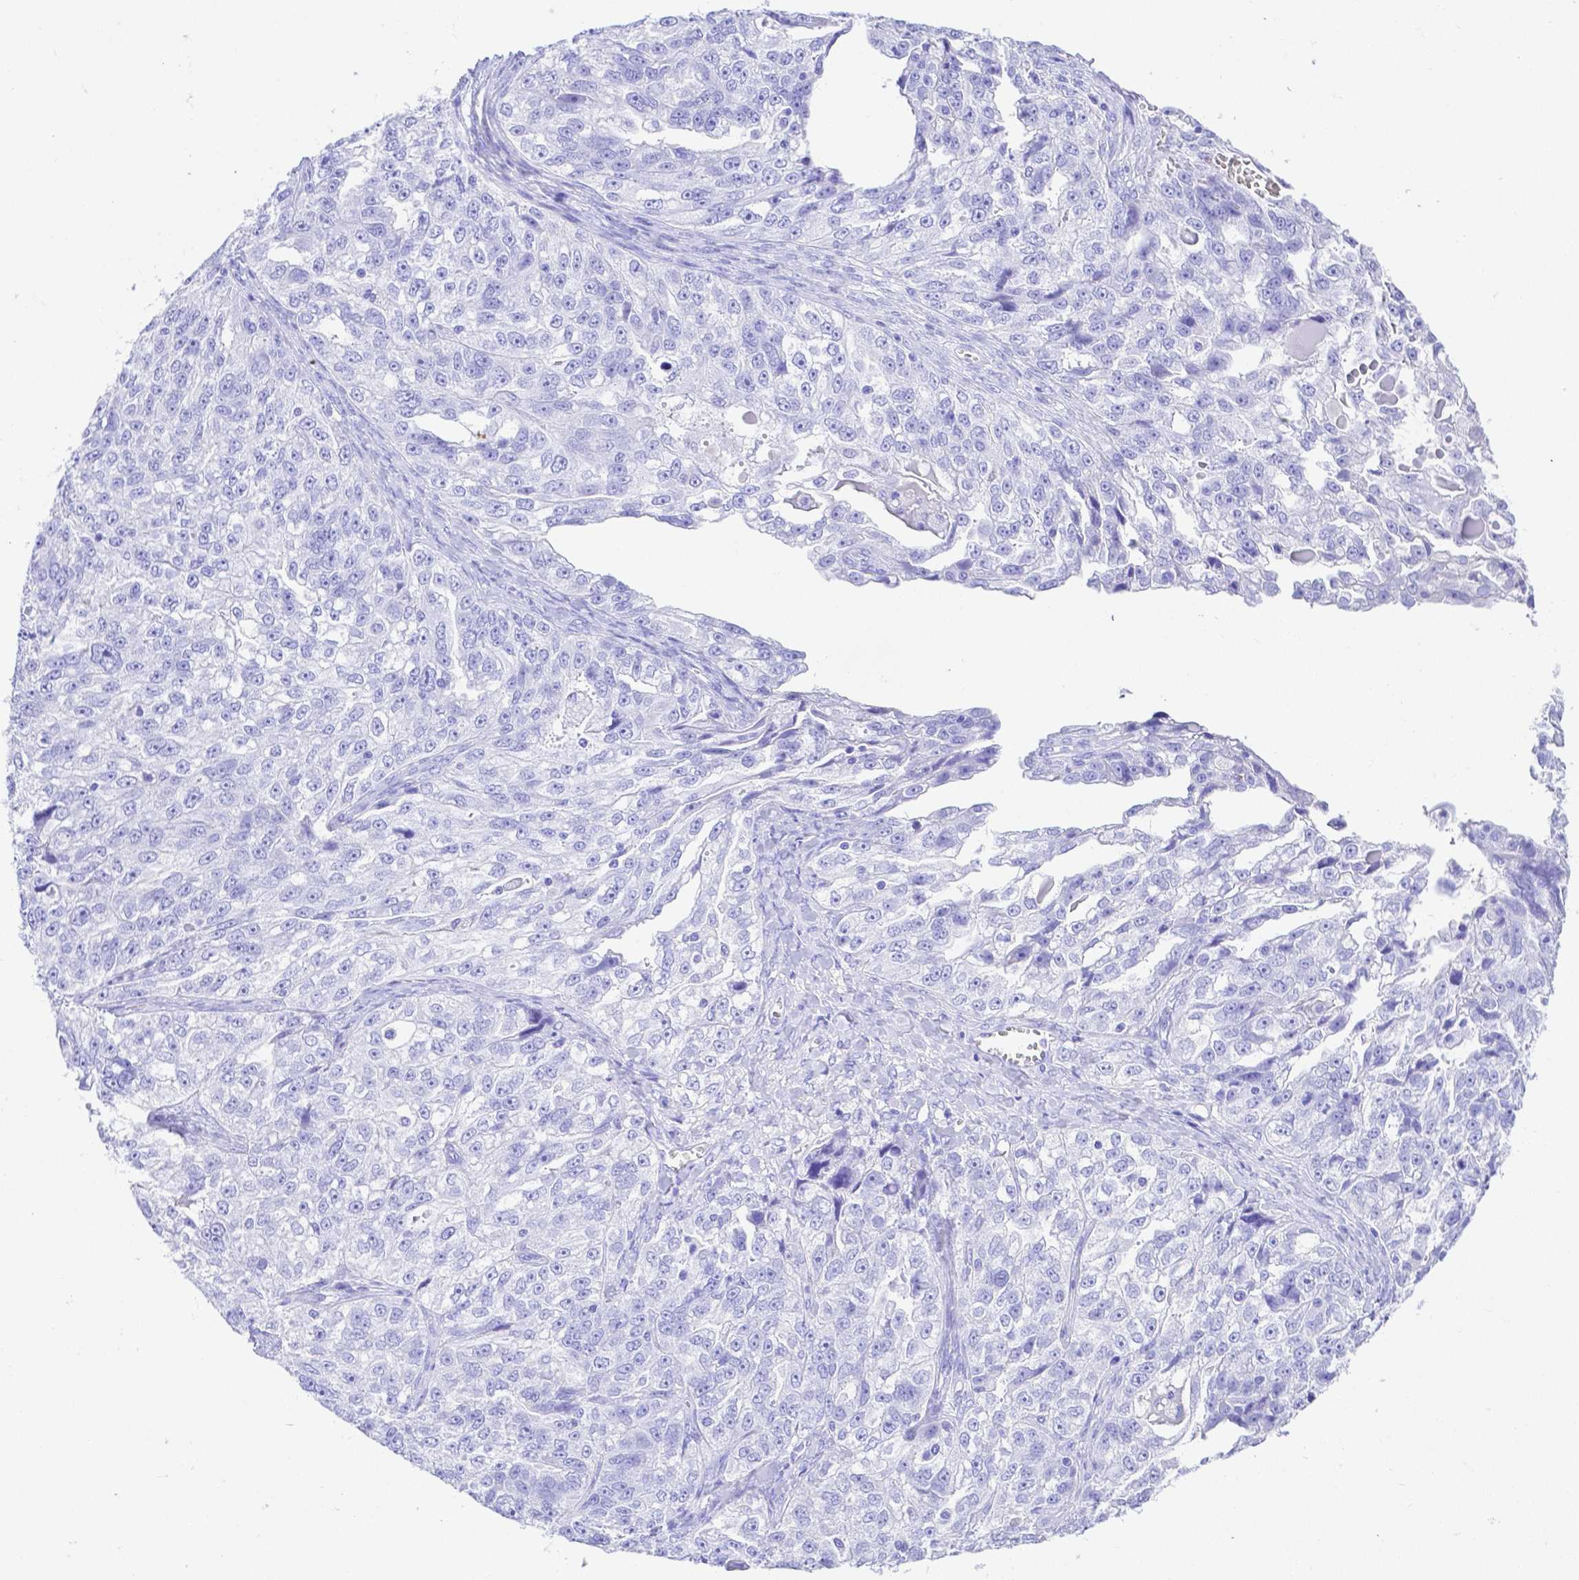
{"staining": {"intensity": "negative", "quantity": "none", "location": "none"}, "tissue": "ovarian cancer", "cell_type": "Tumor cells", "image_type": "cancer", "snomed": [{"axis": "morphology", "description": "Cystadenocarcinoma, serous, NOS"}, {"axis": "topography", "description": "Ovary"}], "caption": "A photomicrograph of ovarian serous cystadenocarcinoma stained for a protein shows no brown staining in tumor cells.", "gene": "SMR3A", "patient": {"sex": "female", "age": 51}}